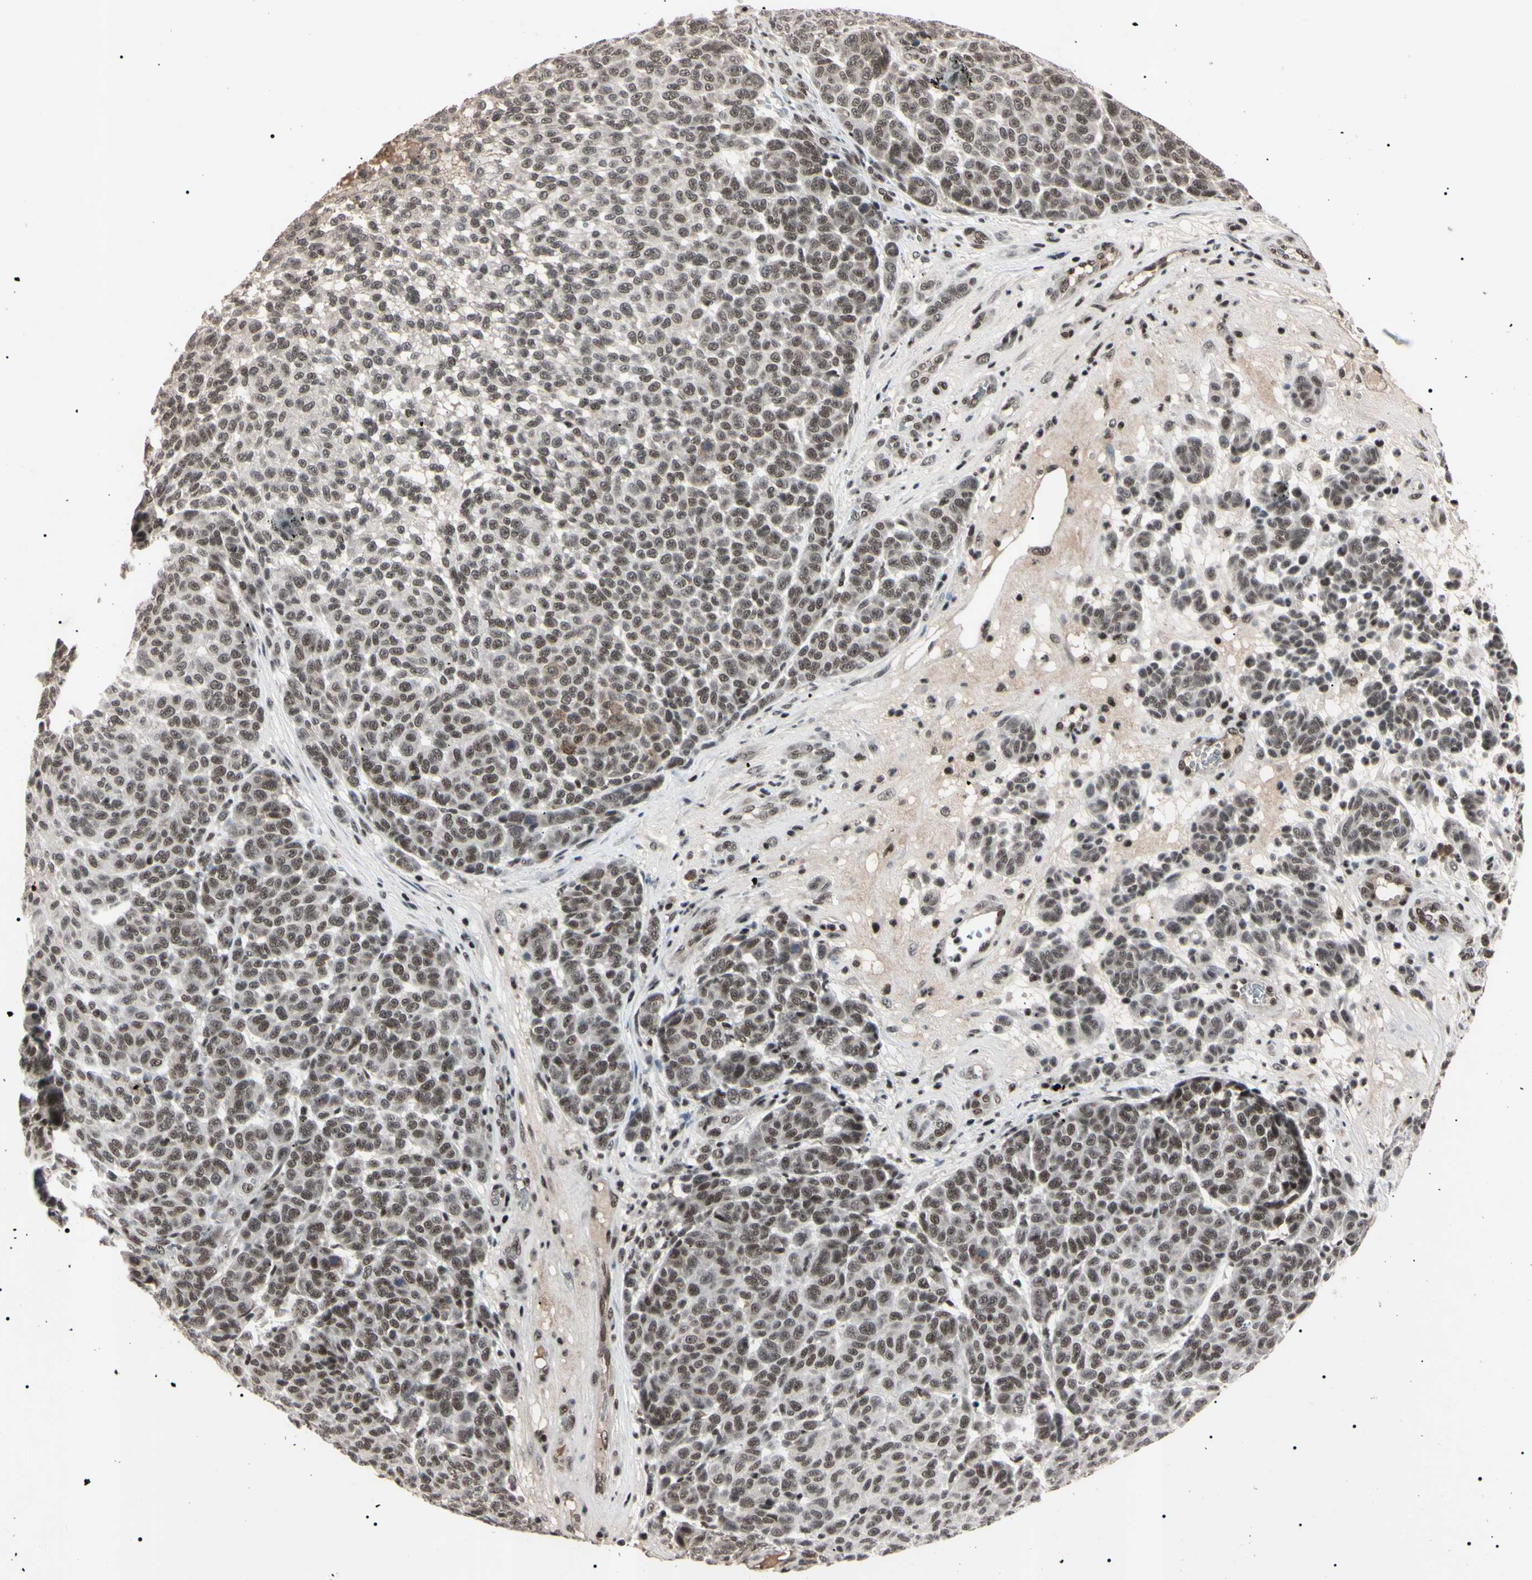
{"staining": {"intensity": "weak", "quantity": ">75%", "location": "nuclear"}, "tissue": "melanoma", "cell_type": "Tumor cells", "image_type": "cancer", "snomed": [{"axis": "morphology", "description": "Malignant melanoma, NOS"}, {"axis": "topography", "description": "Skin"}], "caption": "Immunohistochemistry (IHC) of melanoma demonstrates low levels of weak nuclear expression in about >75% of tumor cells.", "gene": "YY1", "patient": {"sex": "male", "age": 59}}